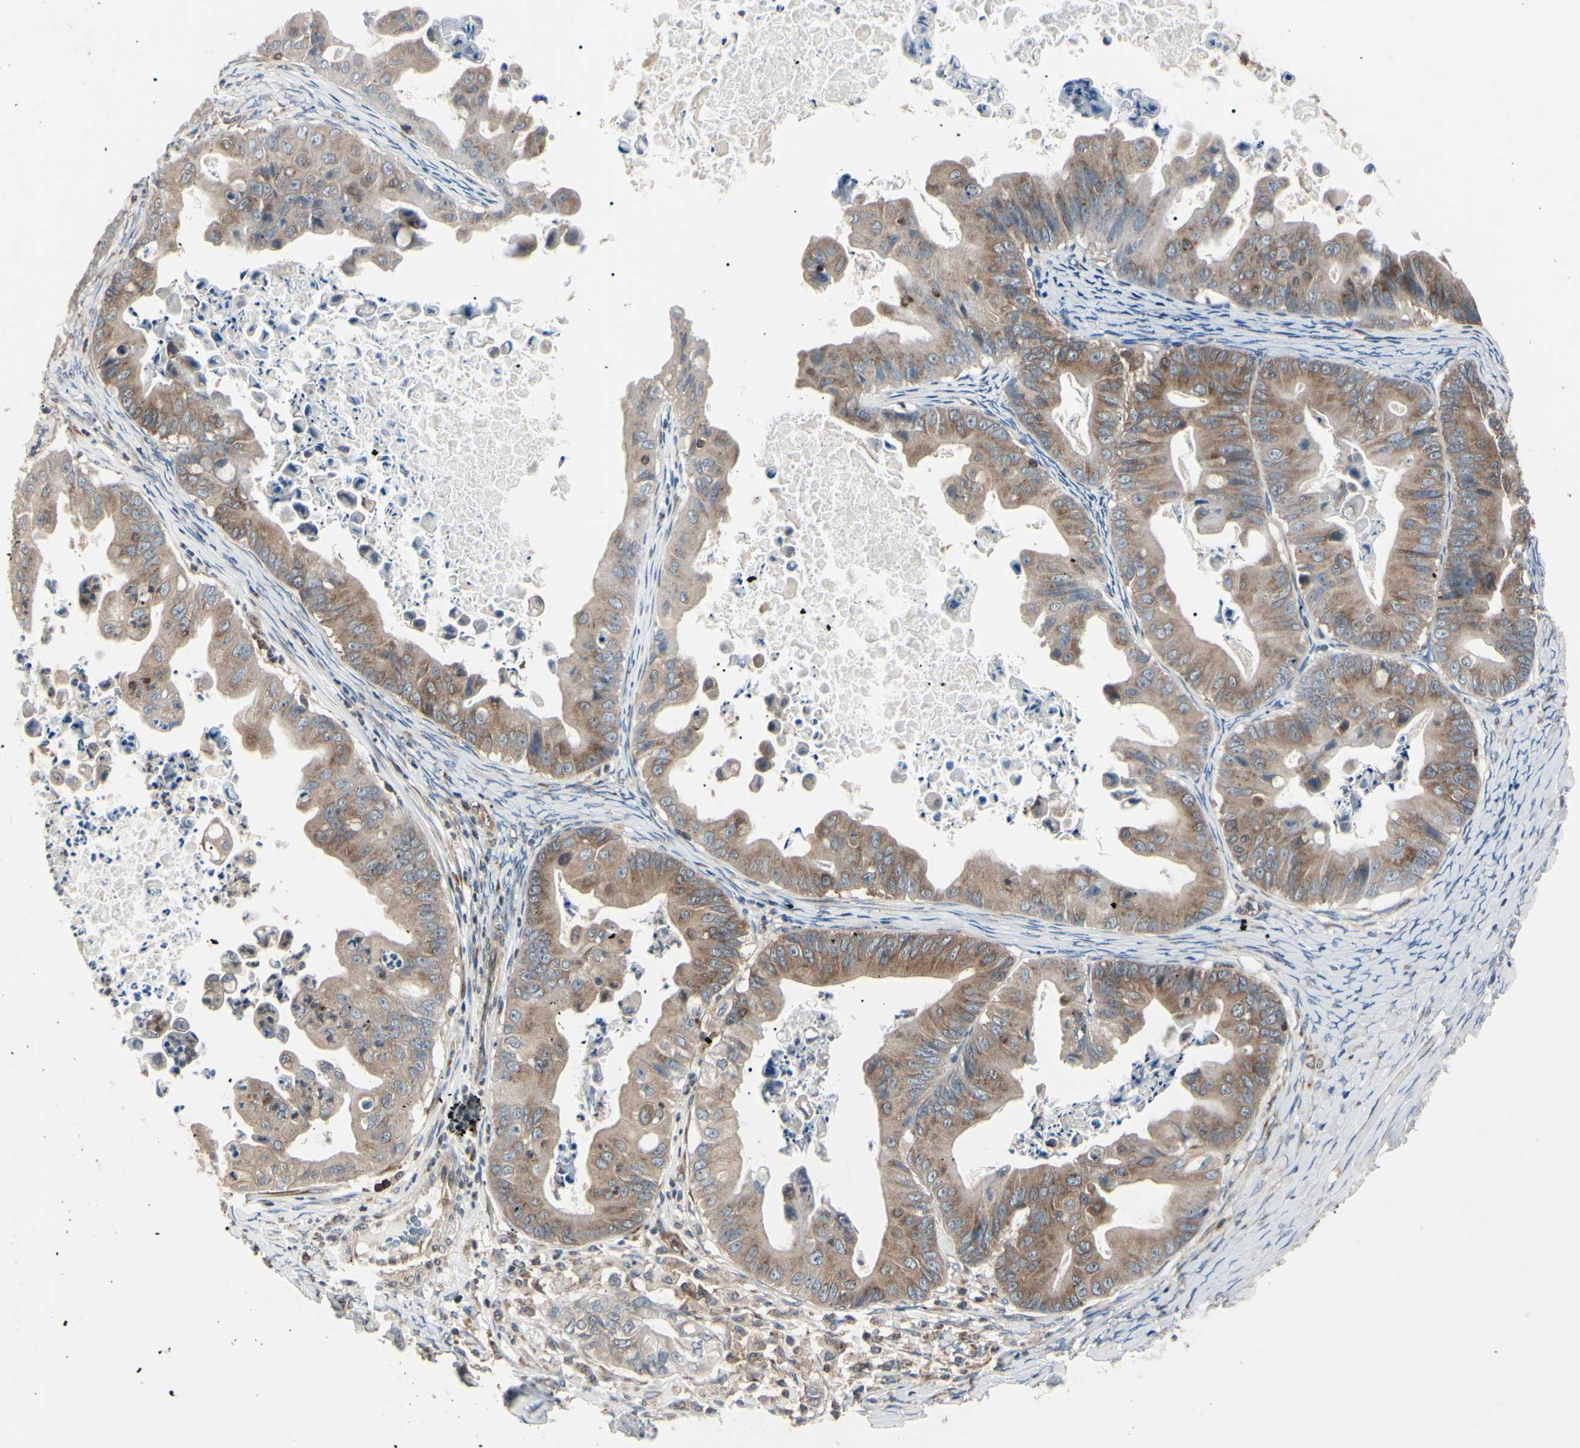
{"staining": {"intensity": "moderate", "quantity": ">75%", "location": "cytoplasmic/membranous"}, "tissue": "ovarian cancer", "cell_type": "Tumor cells", "image_type": "cancer", "snomed": [{"axis": "morphology", "description": "Cystadenocarcinoma, mucinous, NOS"}, {"axis": "topography", "description": "Ovary"}], "caption": "Moderate cytoplasmic/membranous protein expression is seen in about >75% of tumor cells in ovarian cancer.", "gene": "MAPRE1", "patient": {"sex": "female", "age": 37}}